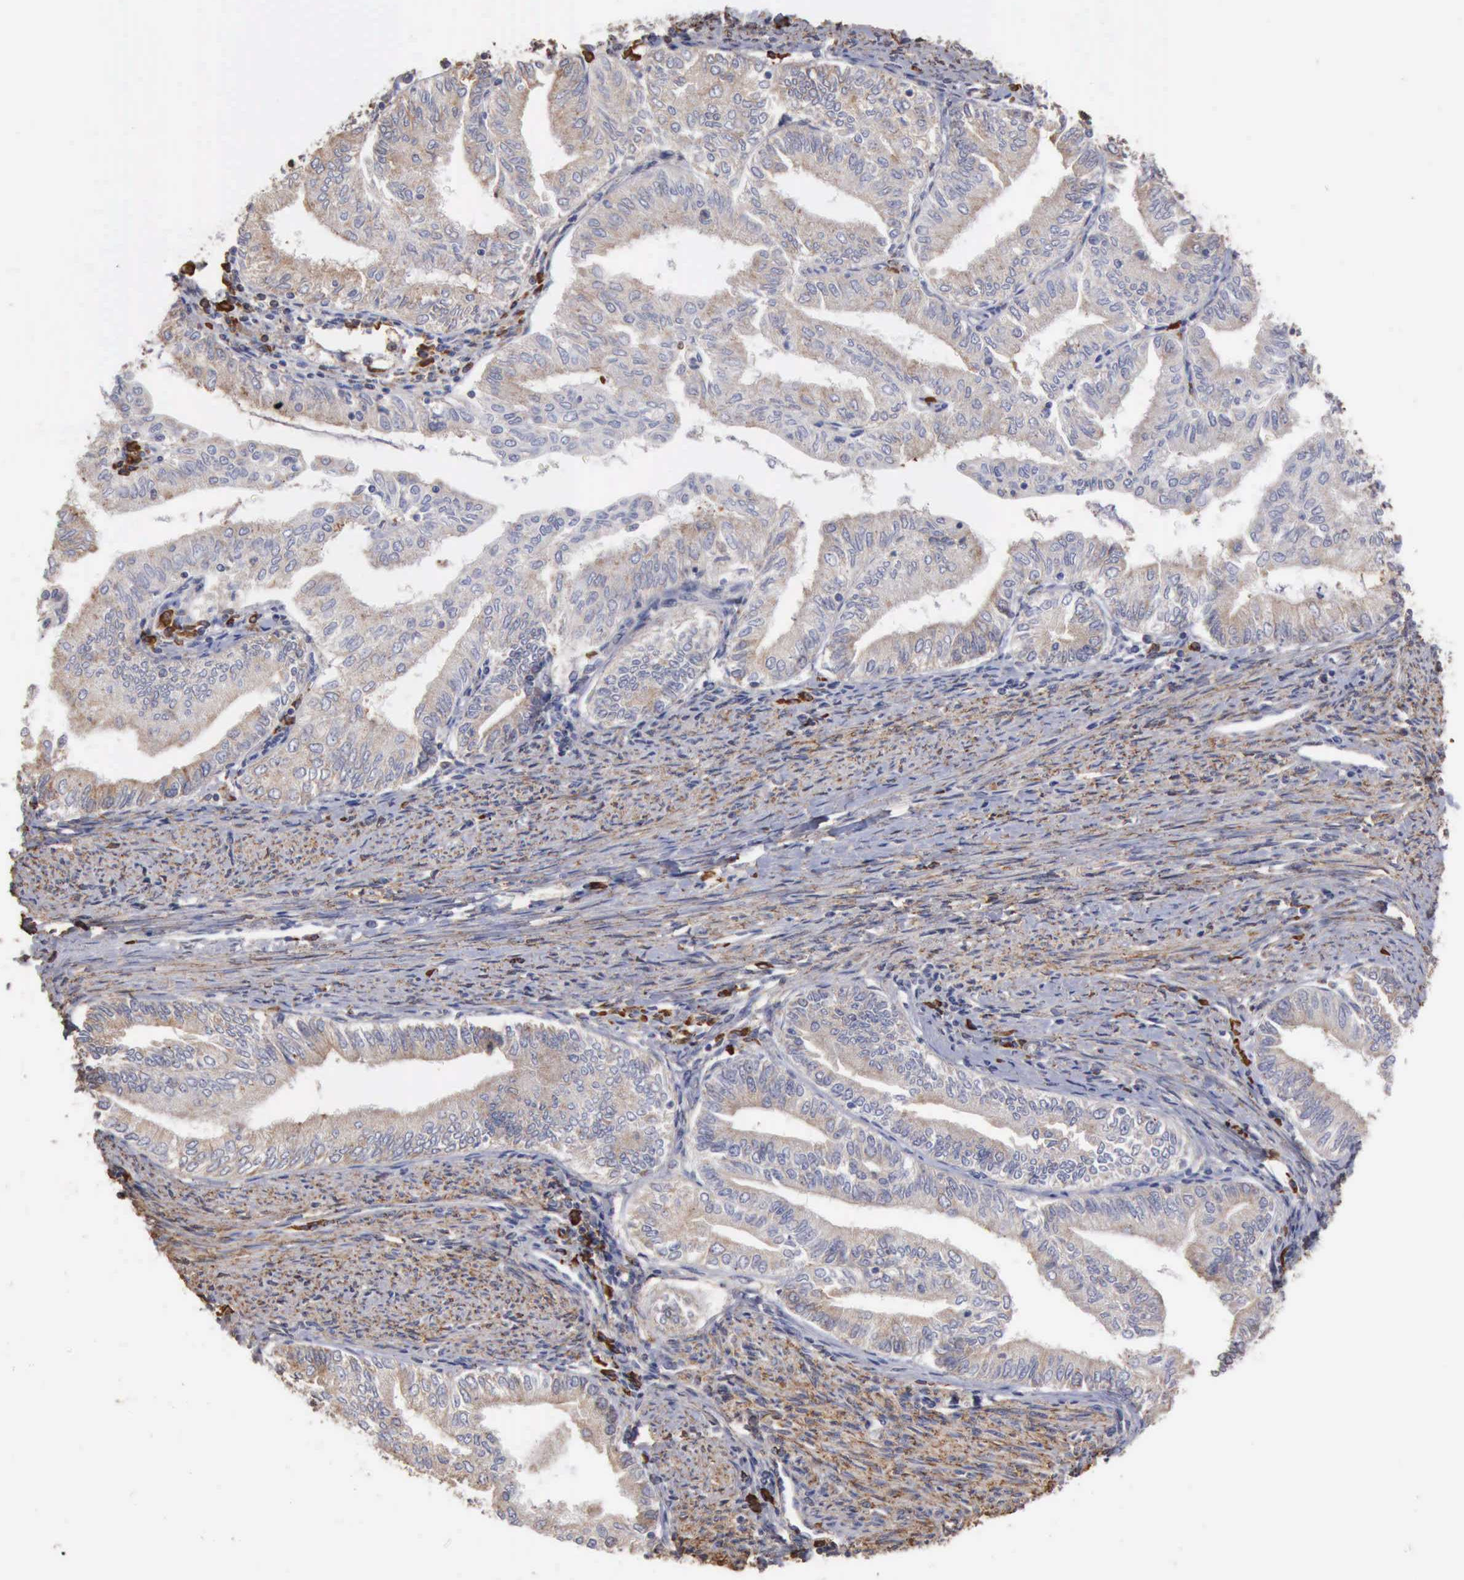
{"staining": {"intensity": "weak", "quantity": "25%-75%", "location": "cytoplasmic/membranous"}, "tissue": "endometrial cancer", "cell_type": "Tumor cells", "image_type": "cancer", "snomed": [{"axis": "morphology", "description": "Adenocarcinoma, NOS"}, {"axis": "topography", "description": "Endometrium"}], "caption": "An immunohistochemistry image of neoplastic tissue is shown. Protein staining in brown labels weak cytoplasmic/membranous positivity in adenocarcinoma (endometrial) within tumor cells.", "gene": "GPR101", "patient": {"sex": "female", "age": 66}}